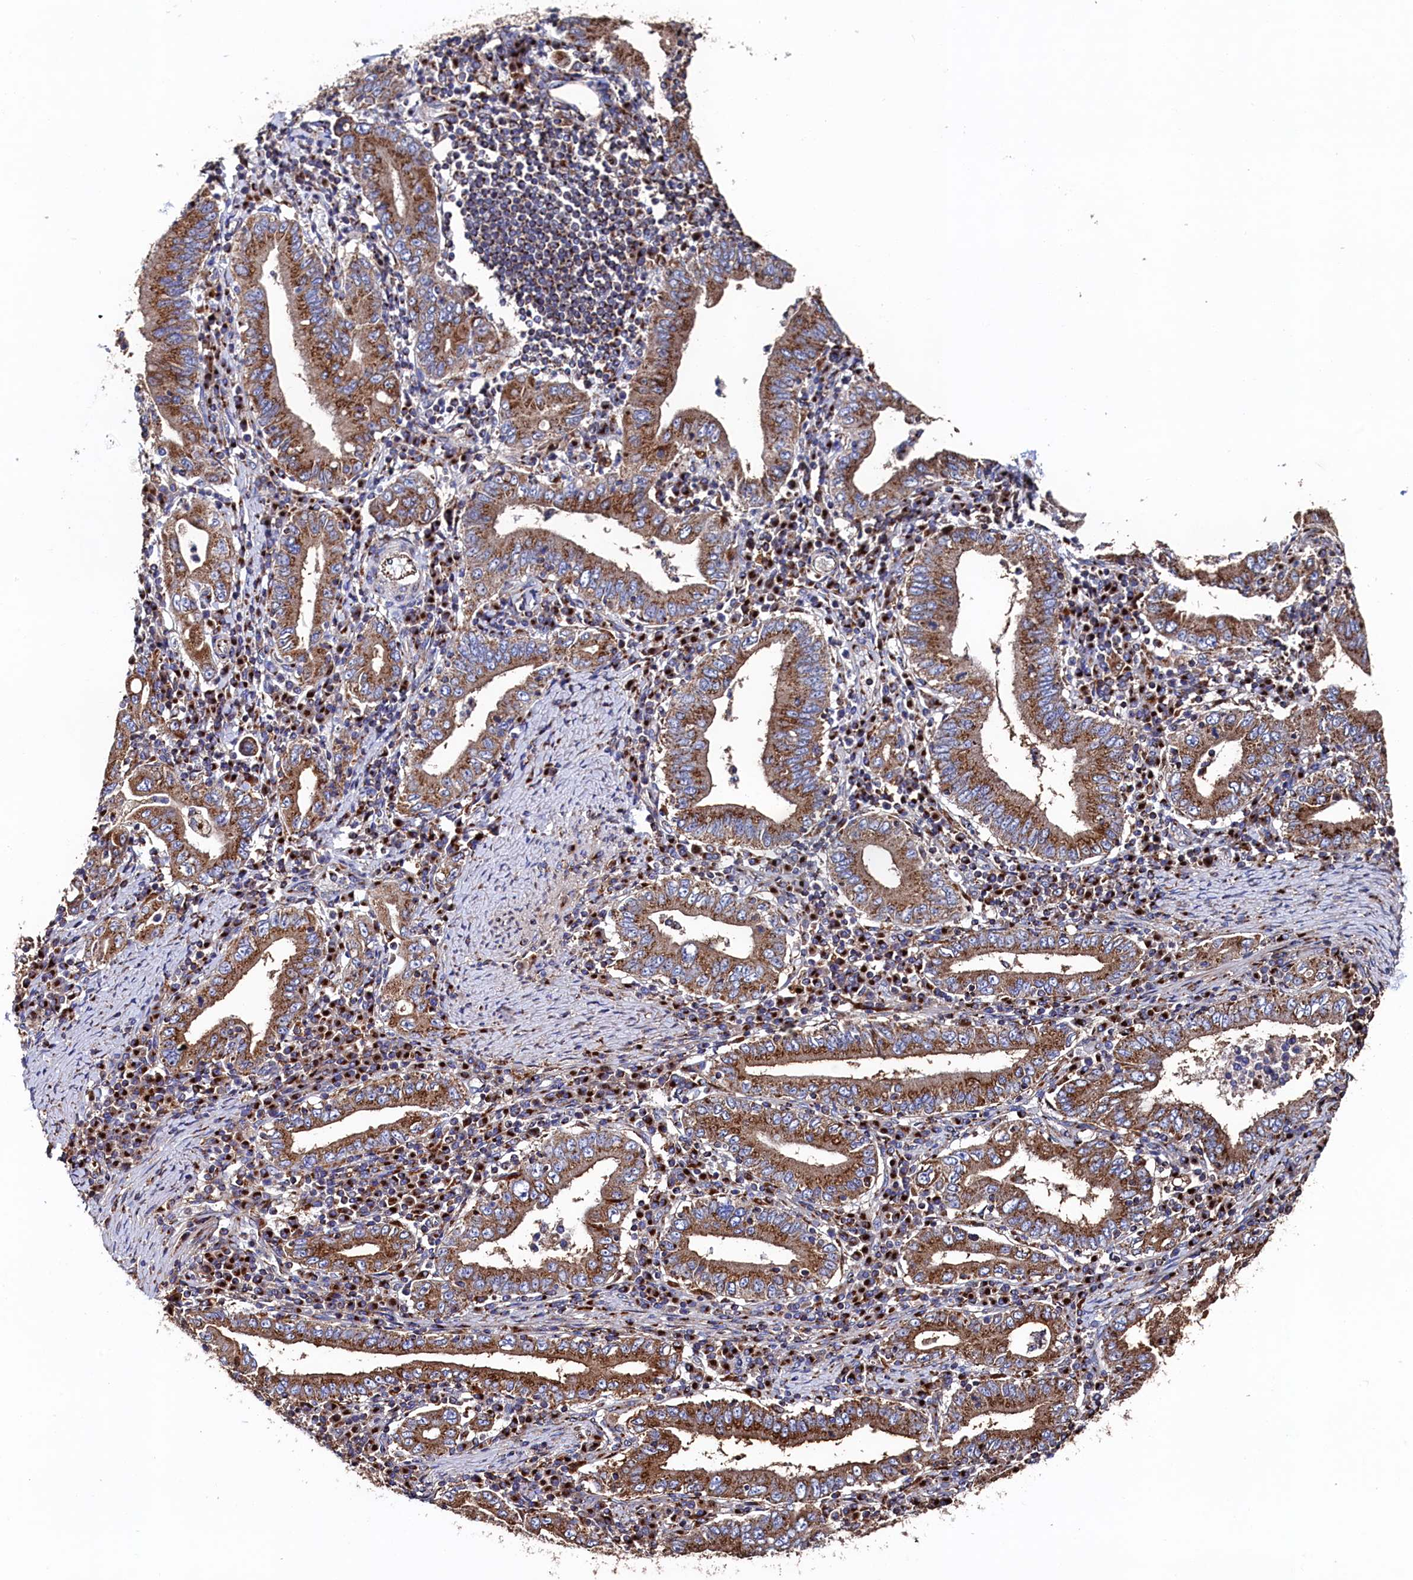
{"staining": {"intensity": "moderate", "quantity": ">75%", "location": "cytoplasmic/membranous"}, "tissue": "stomach cancer", "cell_type": "Tumor cells", "image_type": "cancer", "snomed": [{"axis": "morphology", "description": "Normal tissue, NOS"}, {"axis": "morphology", "description": "Adenocarcinoma, NOS"}, {"axis": "topography", "description": "Esophagus"}, {"axis": "topography", "description": "Stomach, upper"}, {"axis": "topography", "description": "Peripheral nerve tissue"}], "caption": "Stomach cancer stained with a protein marker reveals moderate staining in tumor cells.", "gene": "PRRC1", "patient": {"sex": "male", "age": 62}}